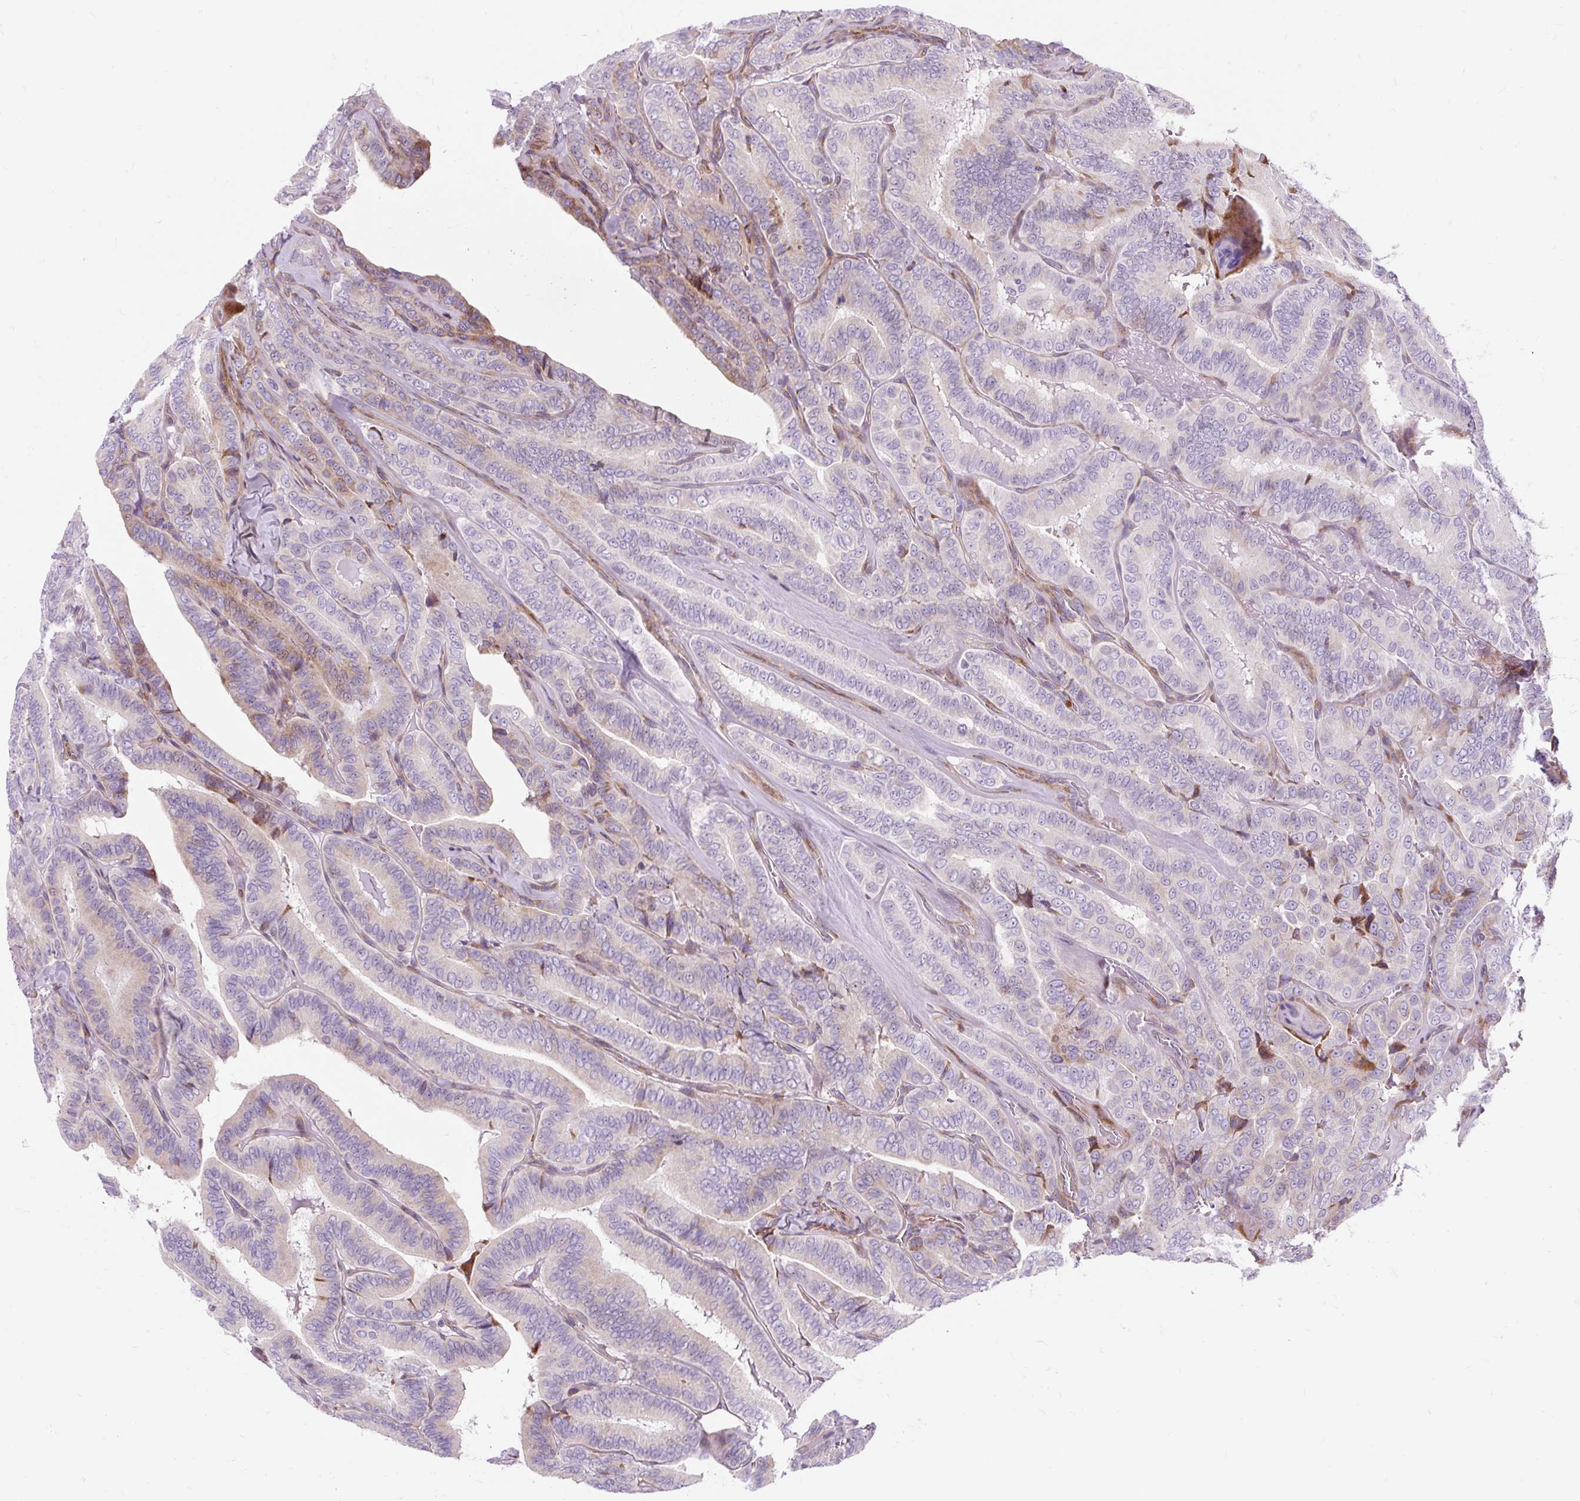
{"staining": {"intensity": "weak", "quantity": "<25%", "location": "cytoplasmic/membranous"}, "tissue": "thyroid cancer", "cell_type": "Tumor cells", "image_type": "cancer", "snomed": [{"axis": "morphology", "description": "Papillary adenocarcinoma, NOS"}, {"axis": "topography", "description": "Thyroid gland"}], "caption": "Immunohistochemistry (IHC) photomicrograph of human papillary adenocarcinoma (thyroid) stained for a protein (brown), which shows no staining in tumor cells.", "gene": "CISD3", "patient": {"sex": "male", "age": 61}}